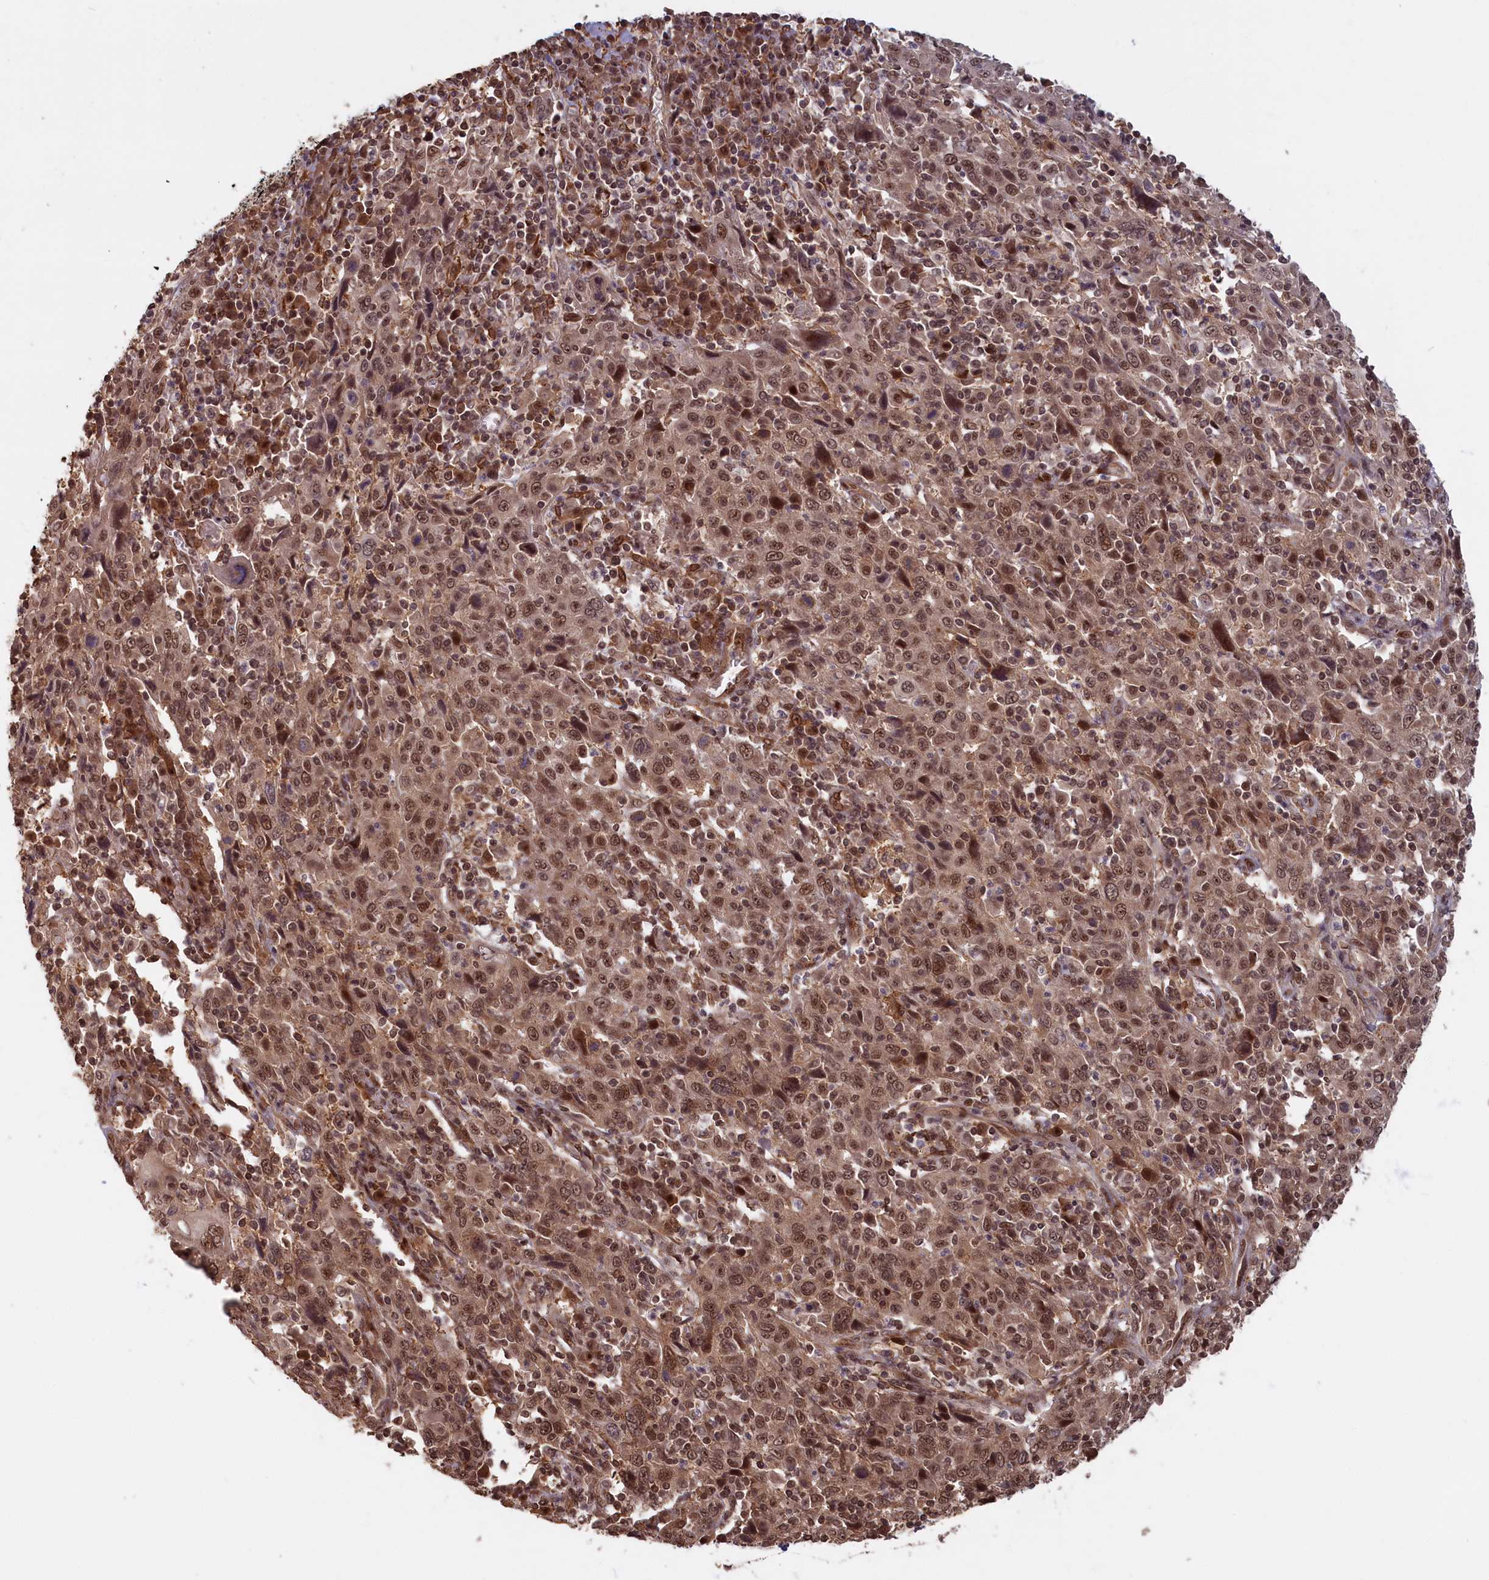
{"staining": {"intensity": "moderate", "quantity": ">75%", "location": "cytoplasmic/membranous,nuclear"}, "tissue": "cervical cancer", "cell_type": "Tumor cells", "image_type": "cancer", "snomed": [{"axis": "morphology", "description": "Squamous cell carcinoma, NOS"}, {"axis": "topography", "description": "Cervix"}], "caption": "IHC of human squamous cell carcinoma (cervical) reveals medium levels of moderate cytoplasmic/membranous and nuclear expression in about >75% of tumor cells.", "gene": "HIF3A", "patient": {"sex": "female", "age": 46}}